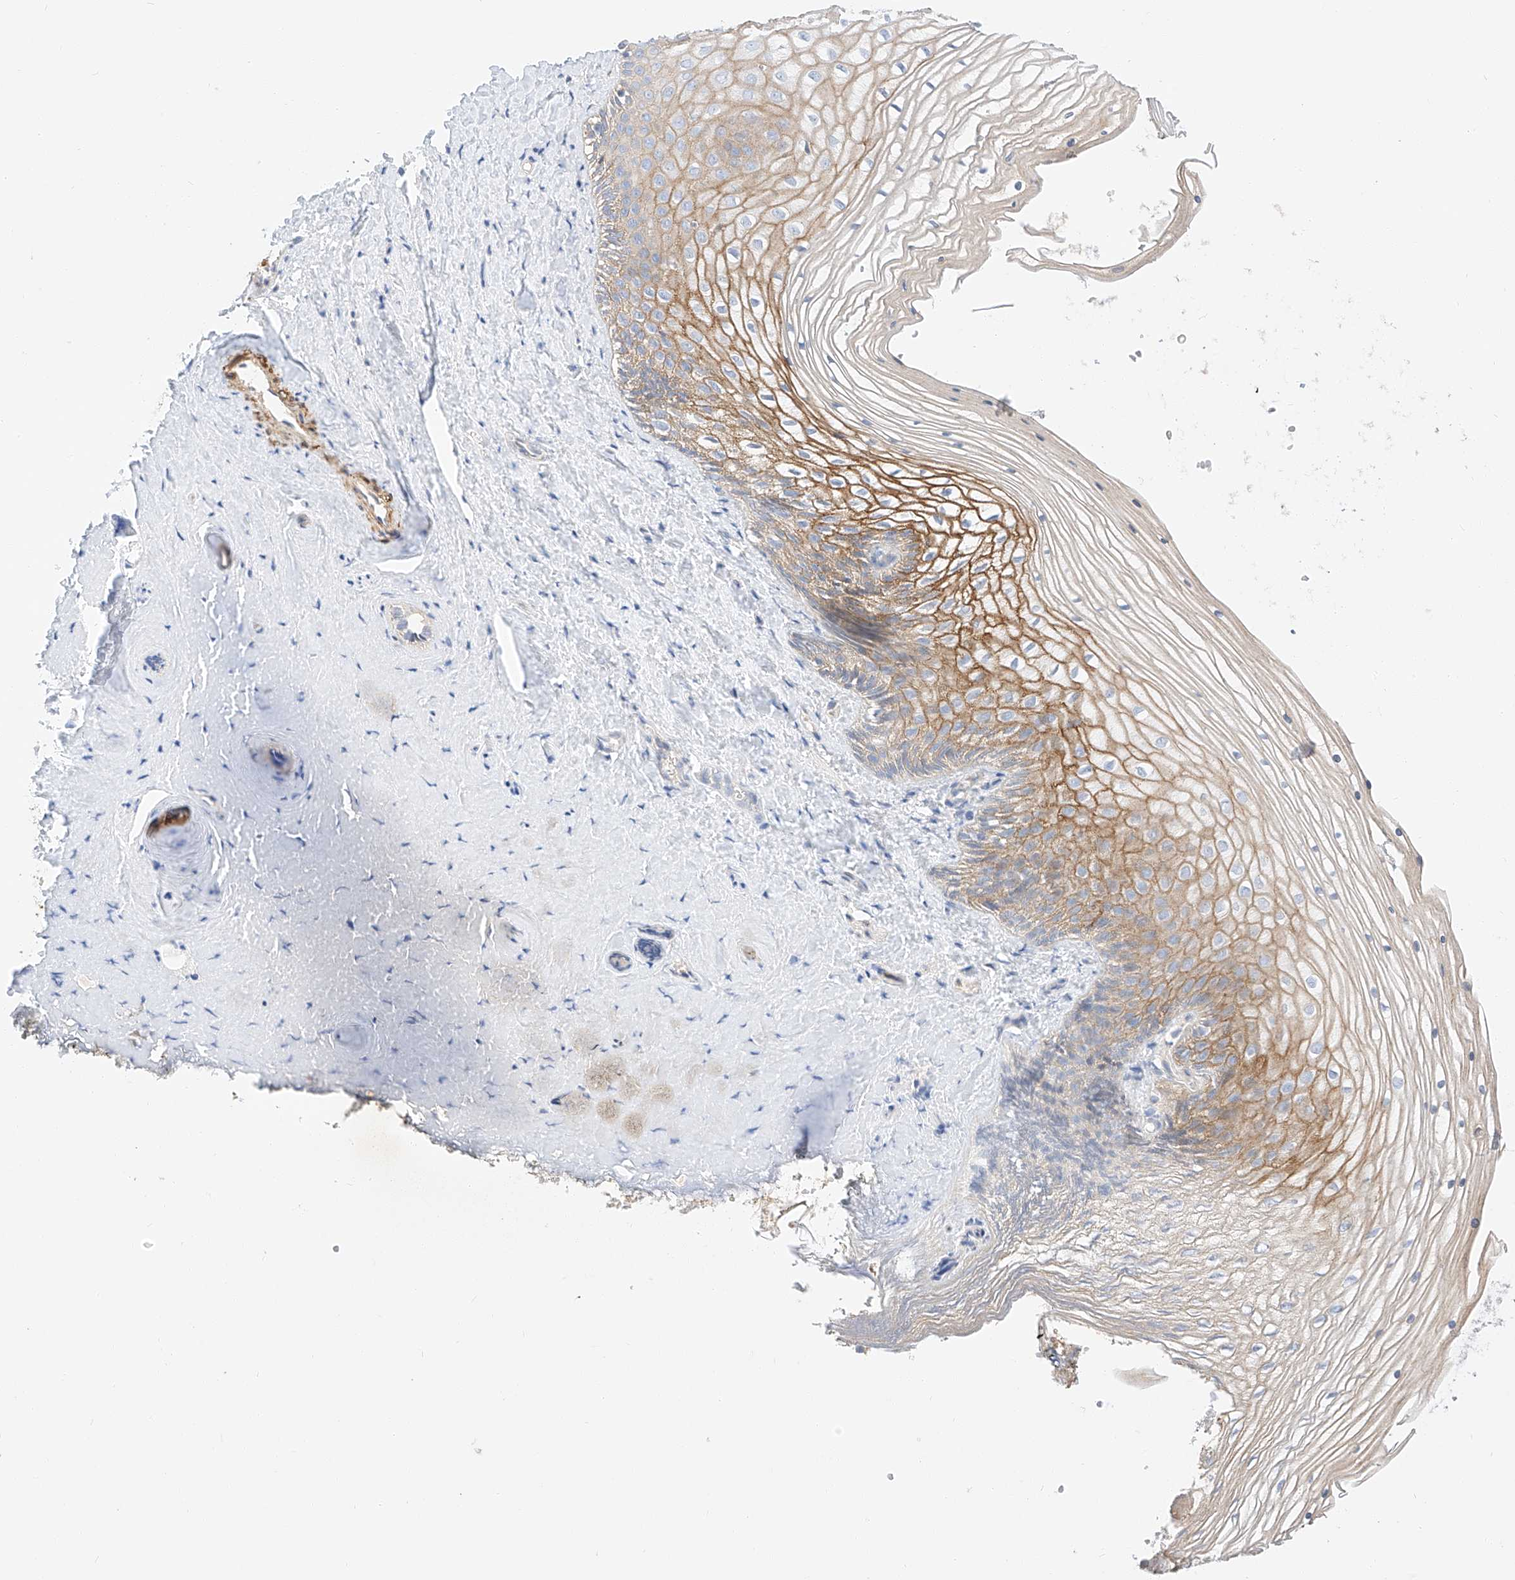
{"staining": {"intensity": "moderate", "quantity": "<25%", "location": "cytoplasmic/membranous"}, "tissue": "vagina", "cell_type": "Squamous epithelial cells", "image_type": "normal", "snomed": [{"axis": "morphology", "description": "Normal tissue, NOS"}, {"axis": "topography", "description": "Vagina"}, {"axis": "topography", "description": "Cervix"}], "caption": "Vagina was stained to show a protein in brown. There is low levels of moderate cytoplasmic/membranous staining in about <25% of squamous epithelial cells. (Brightfield microscopy of DAB IHC at high magnification).", "gene": "C6orf118", "patient": {"sex": "female", "age": 40}}